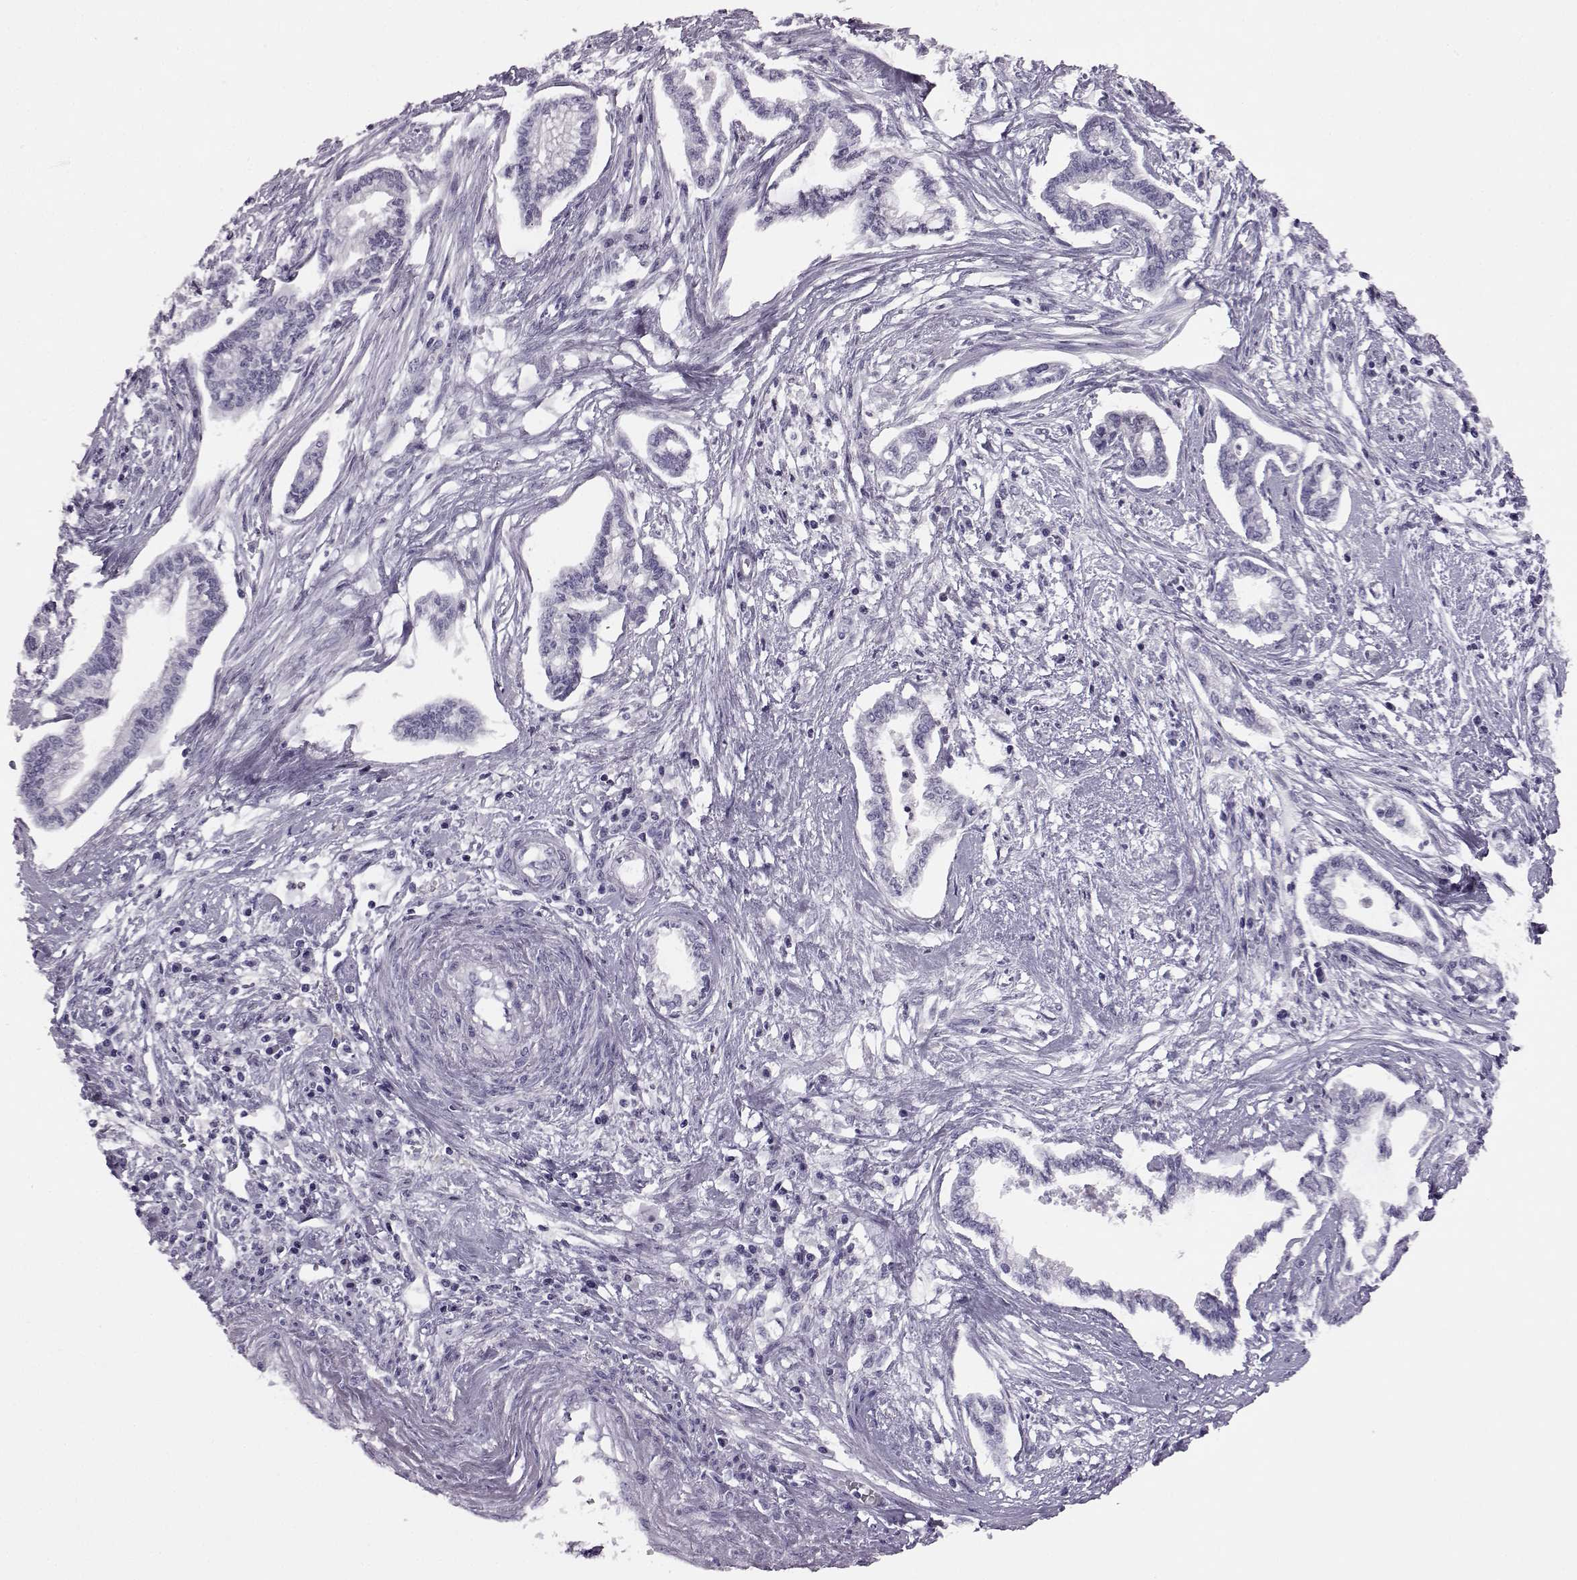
{"staining": {"intensity": "negative", "quantity": "none", "location": "none"}, "tissue": "cervical cancer", "cell_type": "Tumor cells", "image_type": "cancer", "snomed": [{"axis": "morphology", "description": "Adenocarcinoma, NOS"}, {"axis": "topography", "description": "Cervix"}], "caption": "DAB immunohistochemical staining of cervical cancer (adenocarcinoma) demonstrates no significant staining in tumor cells.", "gene": "ADGRG2", "patient": {"sex": "female", "age": 62}}